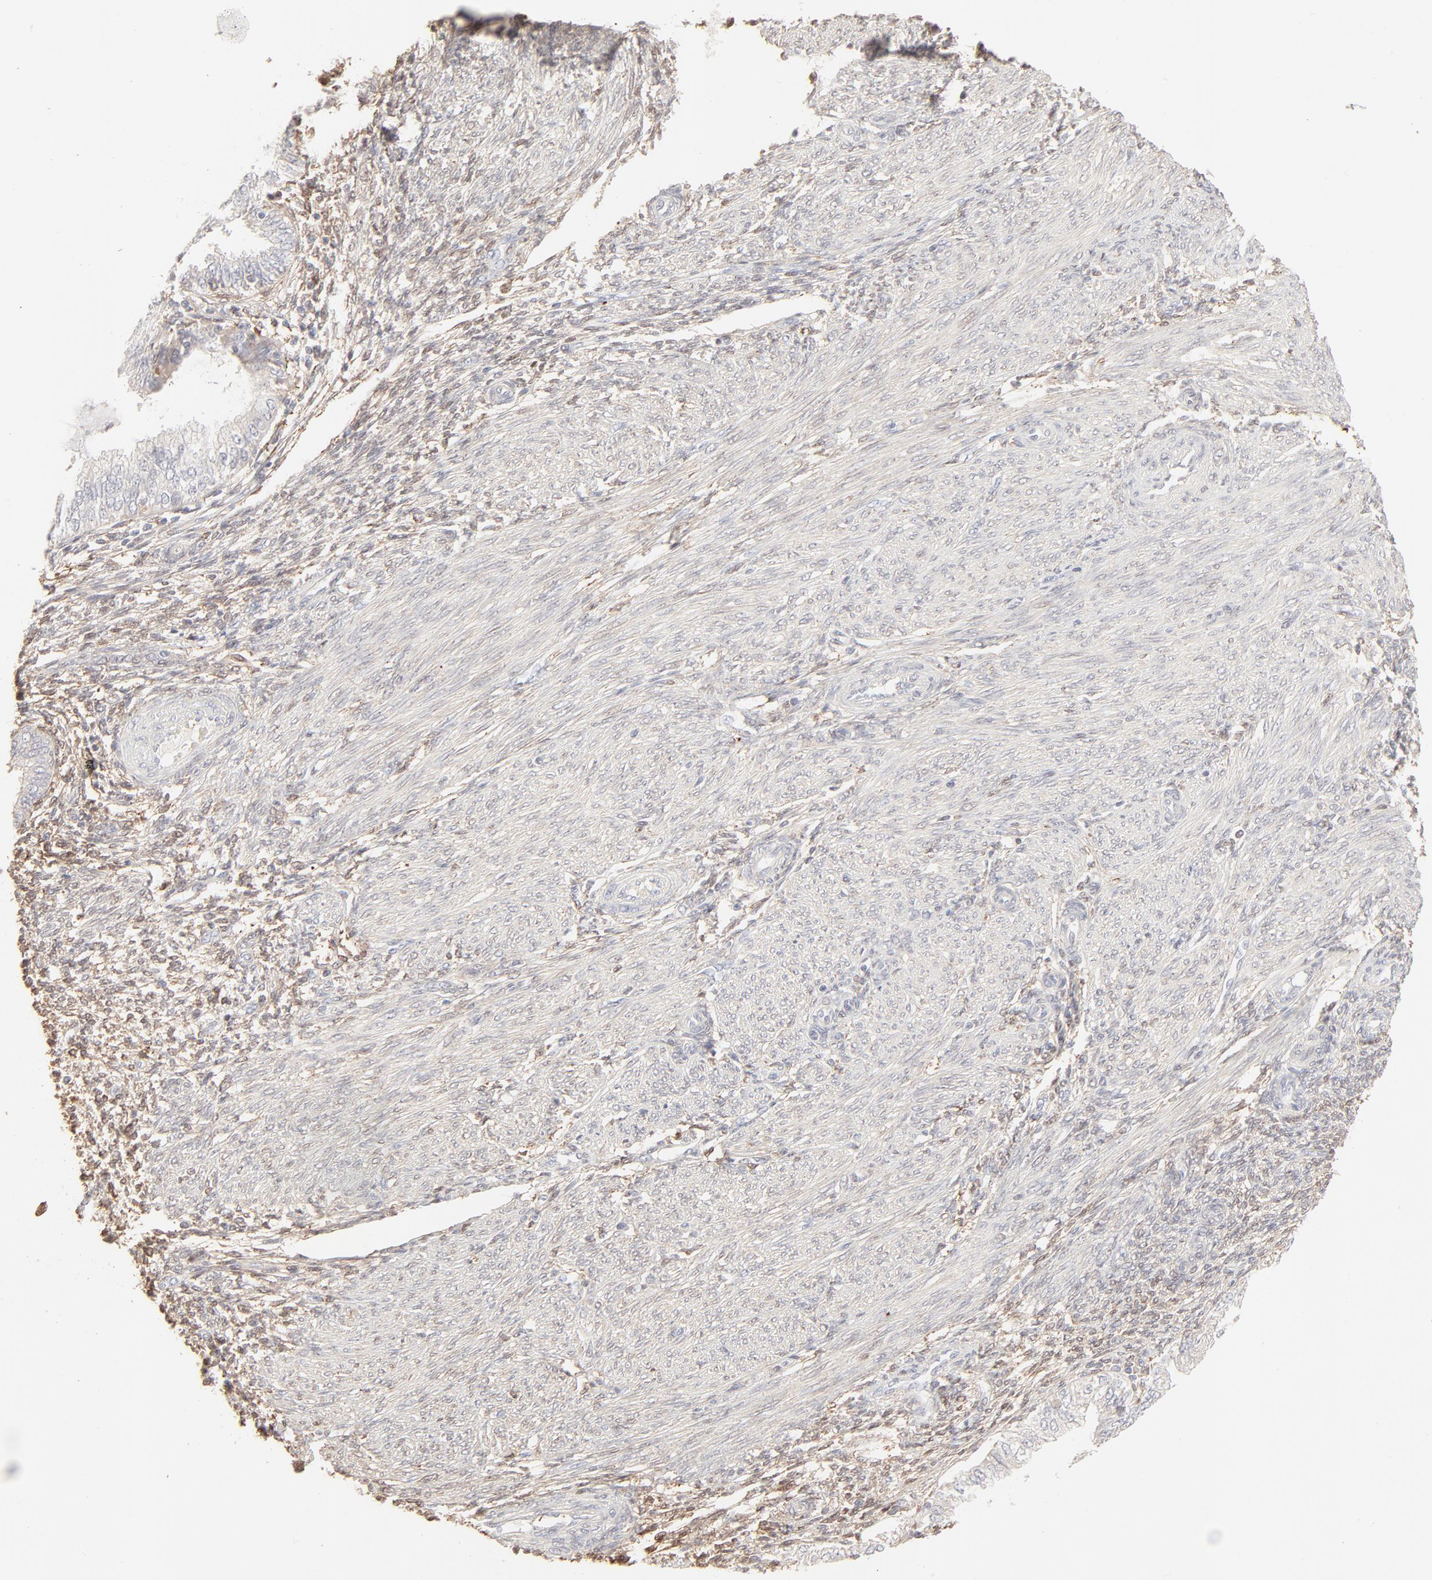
{"staining": {"intensity": "negative", "quantity": "none", "location": "none"}, "tissue": "endometrial cancer", "cell_type": "Tumor cells", "image_type": "cancer", "snomed": [{"axis": "morphology", "description": "Adenocarcinoma, NOS"}, {"axis": "topography", "description": "Endometrium"}], "caption": "This is an immunohistochemistry histopathology image of adenocarcinoma (endometrial). There is no expression in tumor cells.", "gene": "LGALS2", "patient": {"sex": "female", "age": 51}}